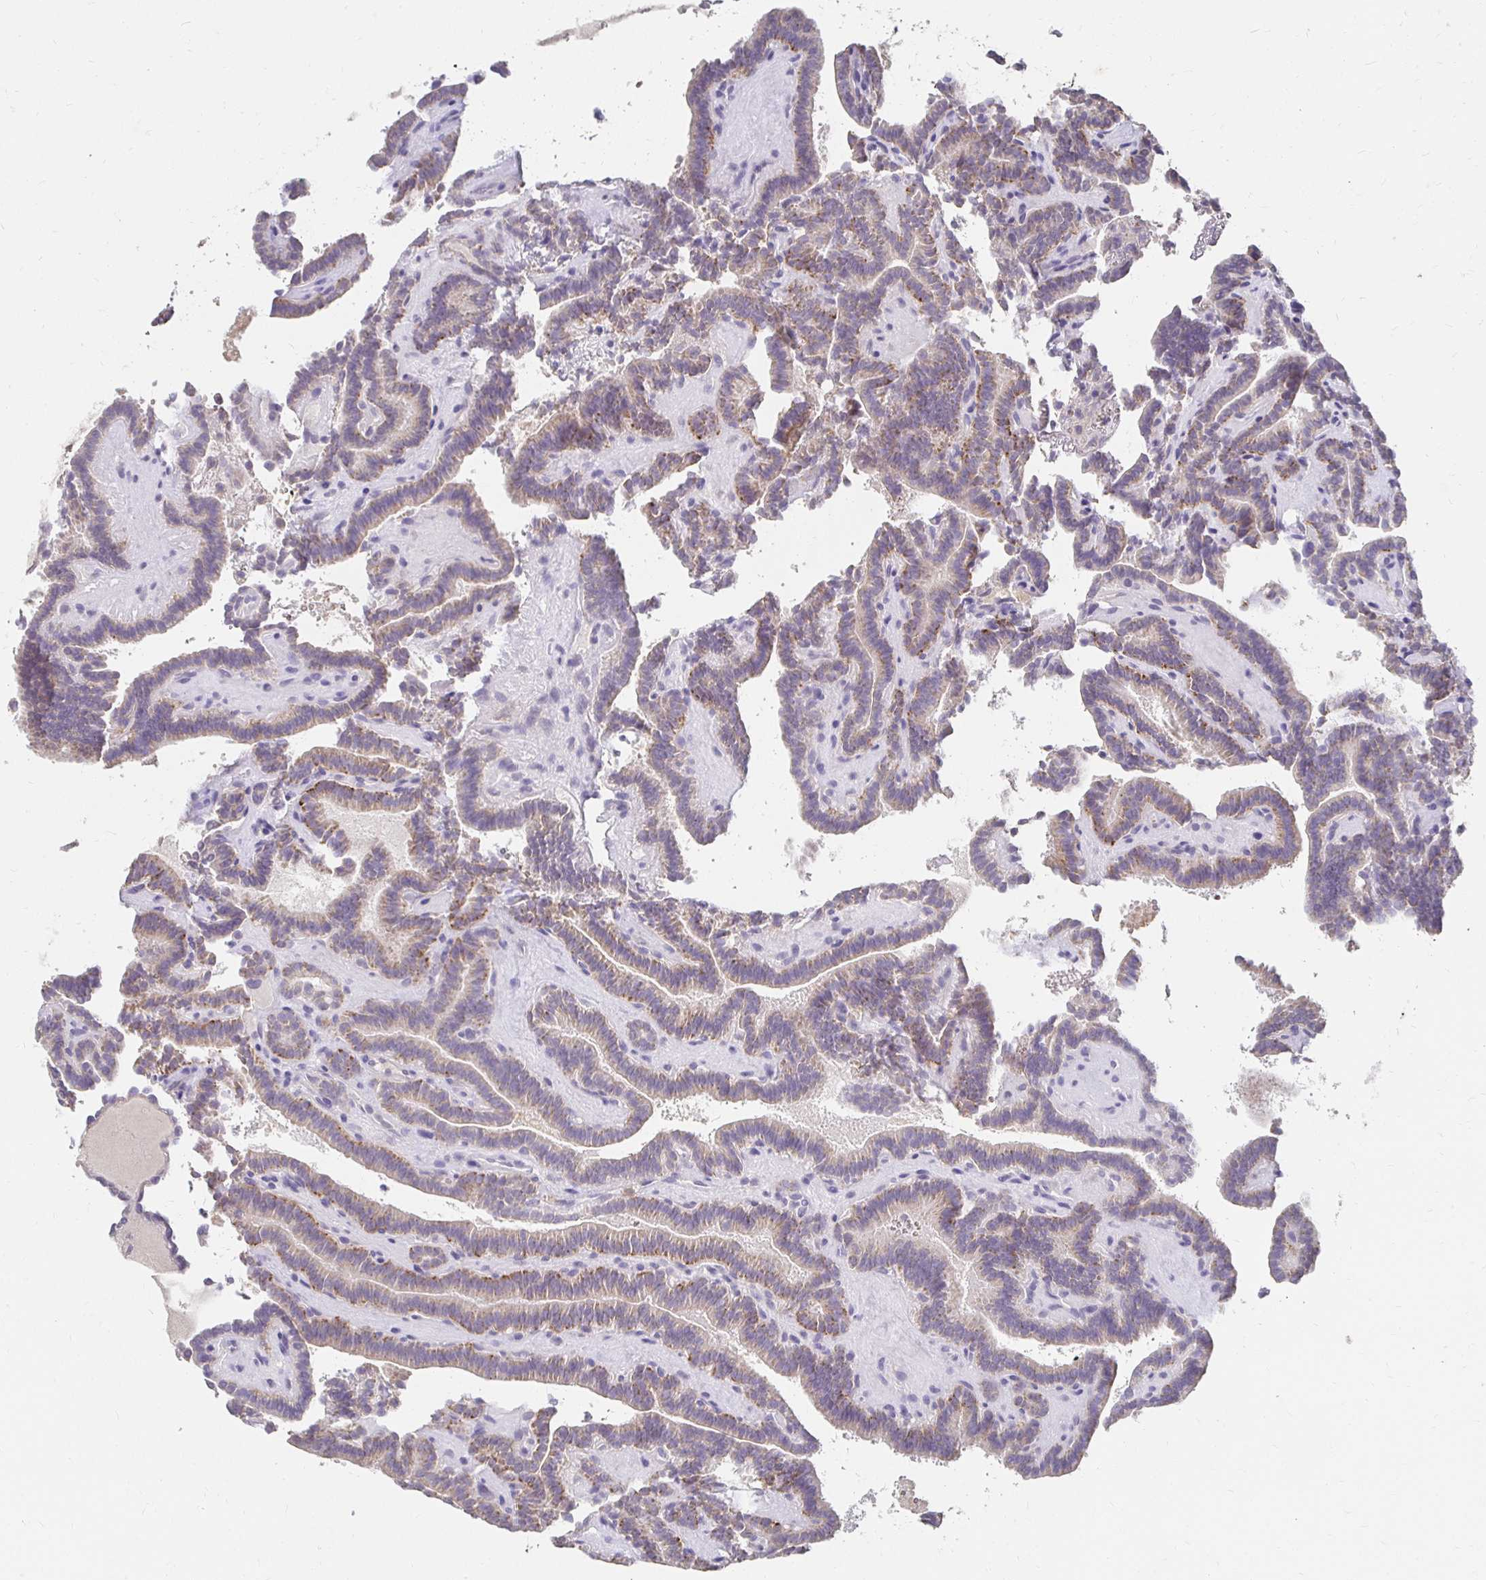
{"staining": {"intensity": "weak", "quantity": ">75%", "location": "cytoplasmic/membranous"}, "tissue": "thyroid cancer", "cell_type": "Tumor cells", "image_type": "cancer", "snomed": [{"axis": "morphology", "description": "Papillary adenocarcinoma, NOS"}, {"axis": "topography", "description": "Thyroid gland"}], "caption": "Approximately >75% of tumor cells in human papillary adenocarcinoma (thyroid) demonstrate weak cytoplasmic/membranous protein staining as visualized by brown immunohistochemical staining.", "gene": "GK2", "patient": {"sex": "female", "age": 21}}